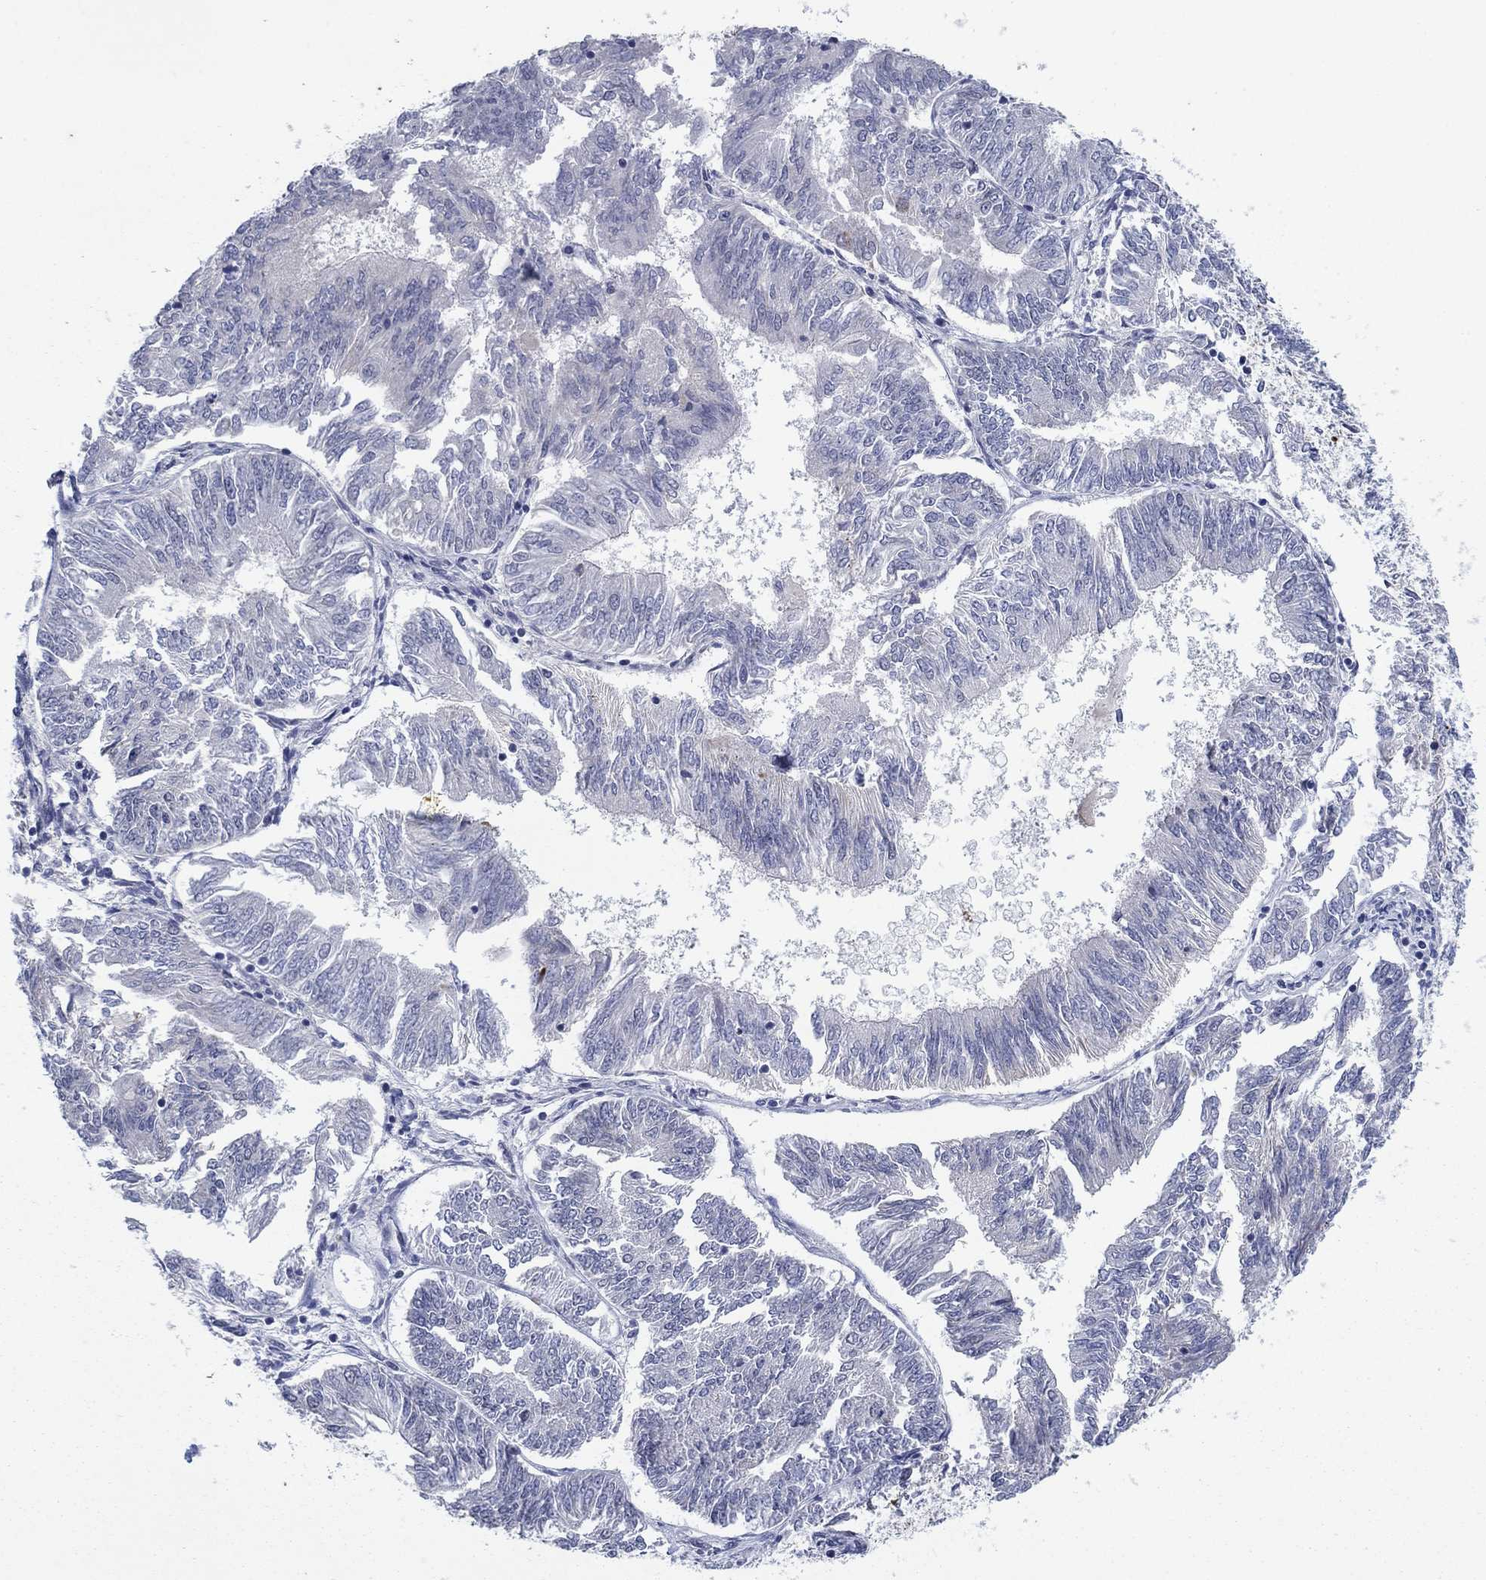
{"staining": {"intensity": "negative", "quantity": "none", "location": "none"}, "tissue": "endometrial cancer", "cell_type": "Tumor cells", "image_type": "cancer", "snomed": [{"axis": "morphology", "description": "Adenocarcinoma, NOS"}, {"axis": "topography", "description": "Endometrium"}], "caption": "Image shows no significant protein staining in tumor cells of endometrial adenocarcinoma.", "gene": "SDC1", "patient": {"sex": "female", "age": 58}}